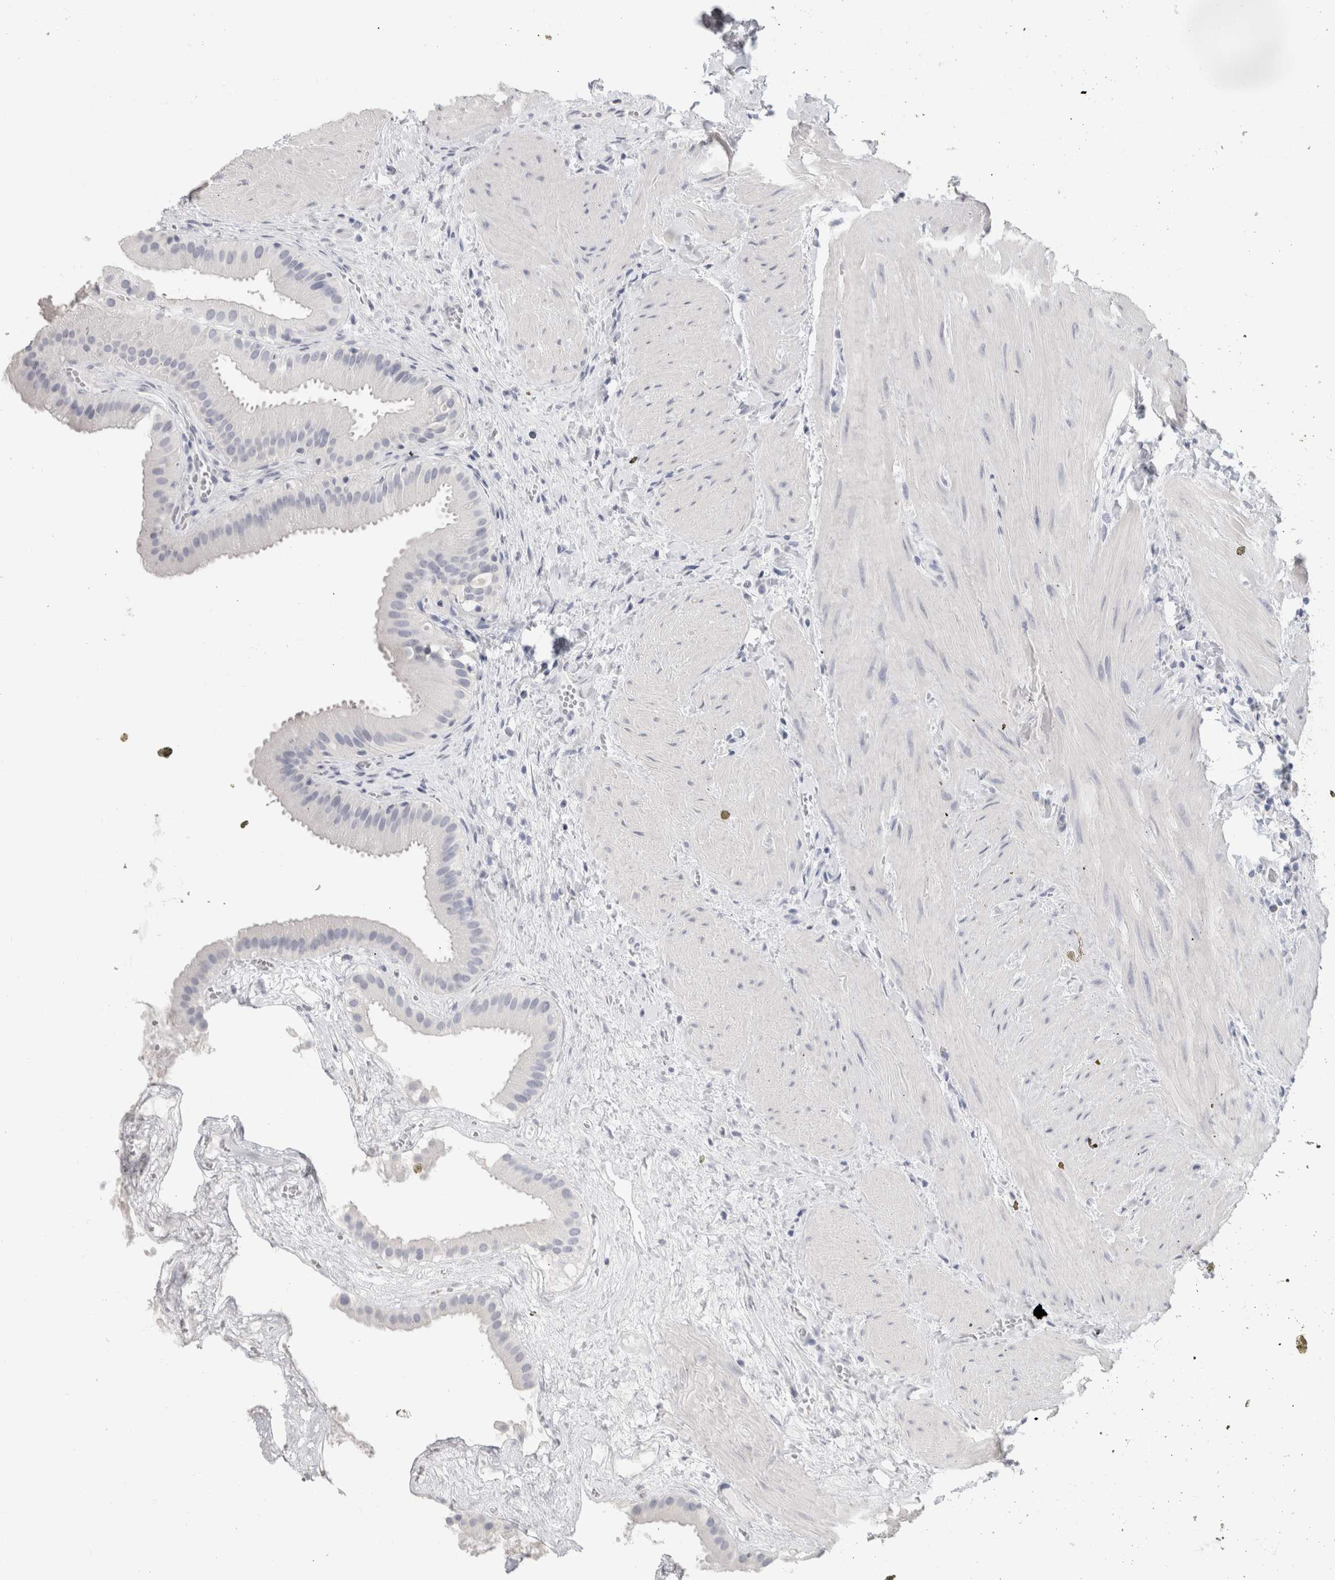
{"staining": {"intensity": "negative", "quantity": "none", "location": "none"}, "tissue": "gallbladder", "cell_type": "Glandular cells", "image_type": "normal", "snomed": [{"axis": "morphology", "description": "Normal tissue, NOS"}, {"axis": "topography", "description": "Gallbladder"}], "caption": "IHC of unremarkable human gallbladder demonstrates no positivity in glandular cells.", "gene": "SLC6A1", "patient": {"sex": "male", "age": 55}}